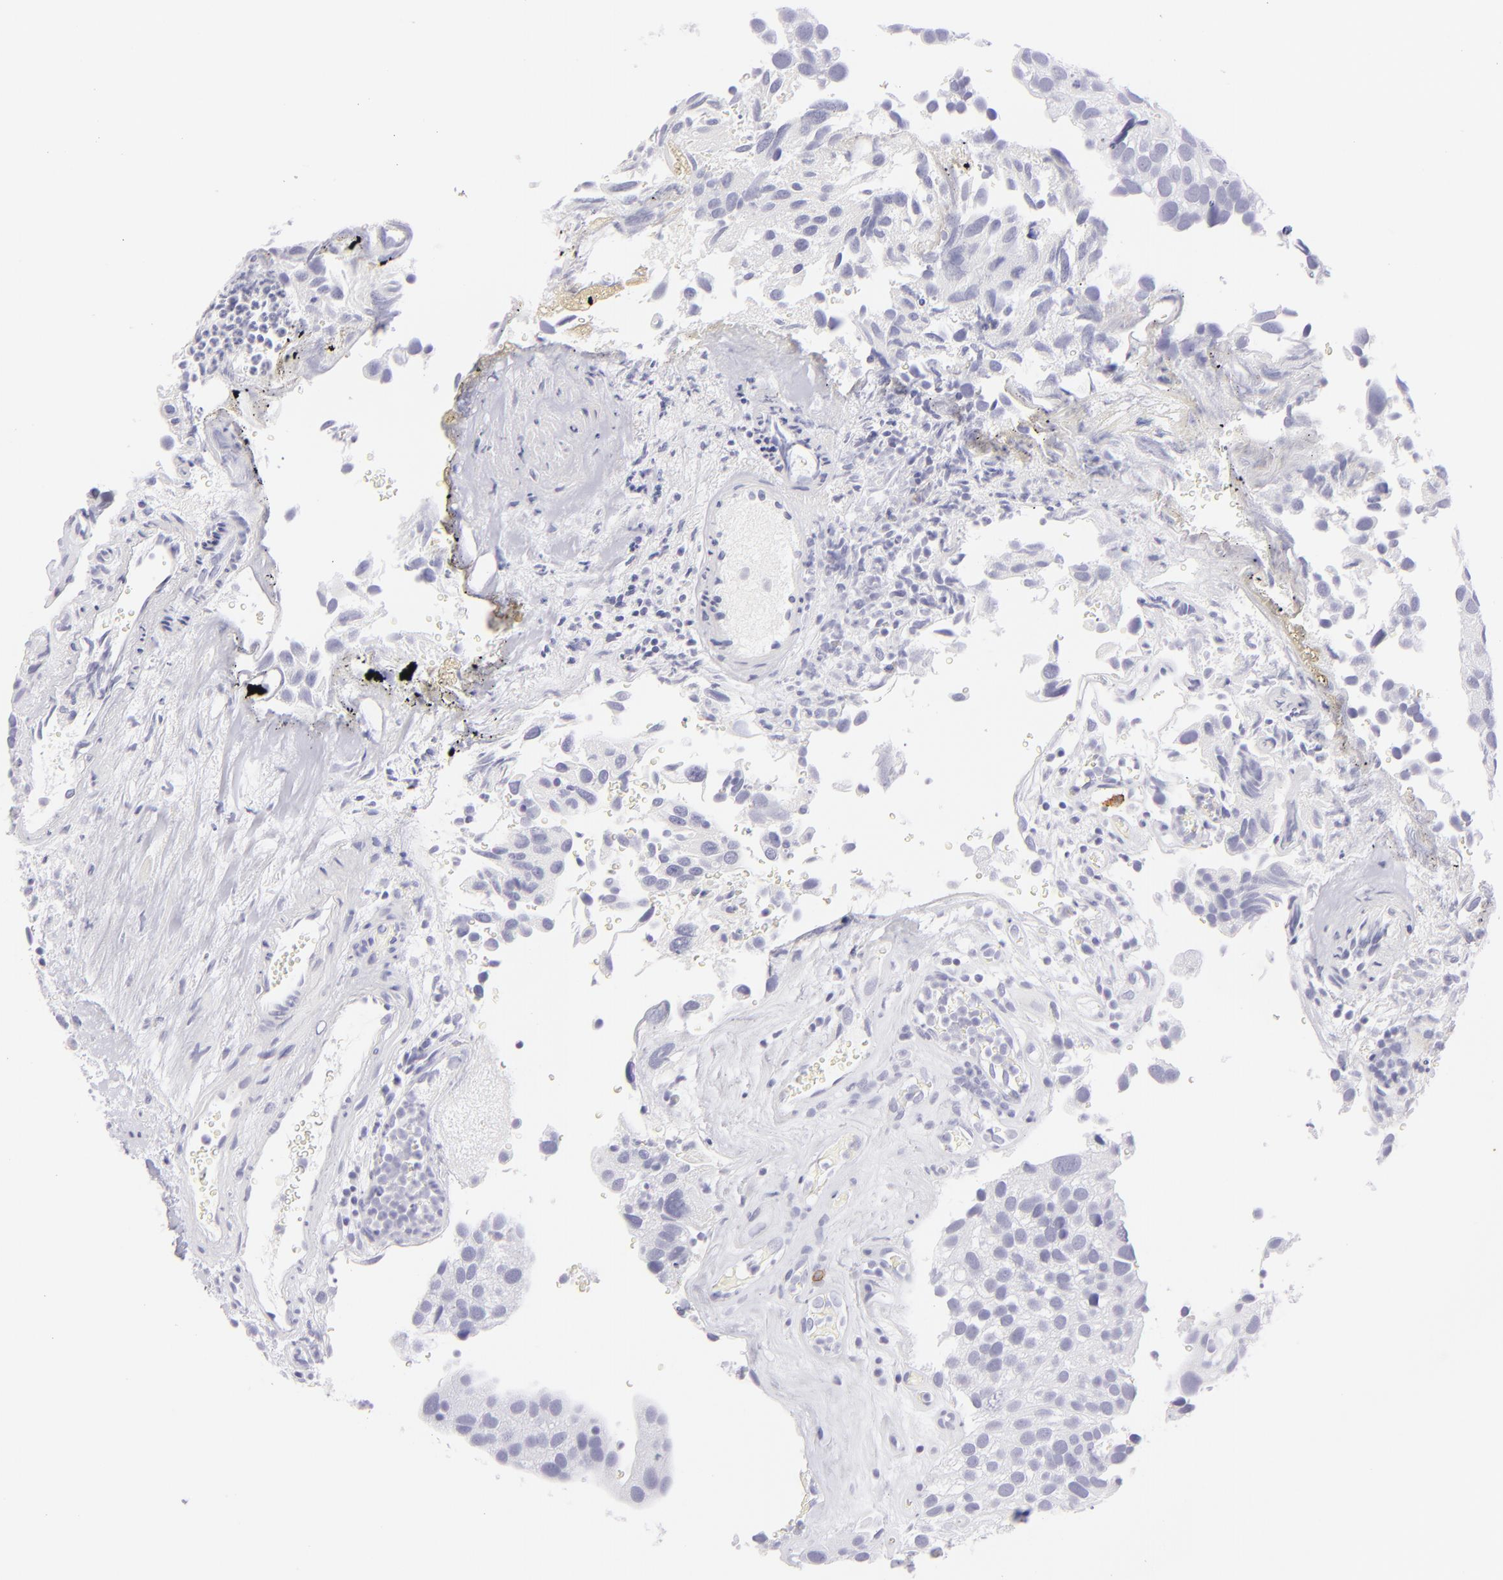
{"staining": {"intensity": "negative", "quantity": "none", "location": "none"}, "tissue": "urothelial cancer", "cell_type": "Tumor cells", "image_type": "cancer", "snomed": [{"axis": "morphology", "description": "Urothelial carcinoma, High grade"}, {"axis": "topography", "description": "Urinary bladder"}], "caption": "Tumor cells are negative for protein expression in human urothelial cancer.", "gene": "FCER2", "patient": {"sex": "male", "age": 72}}